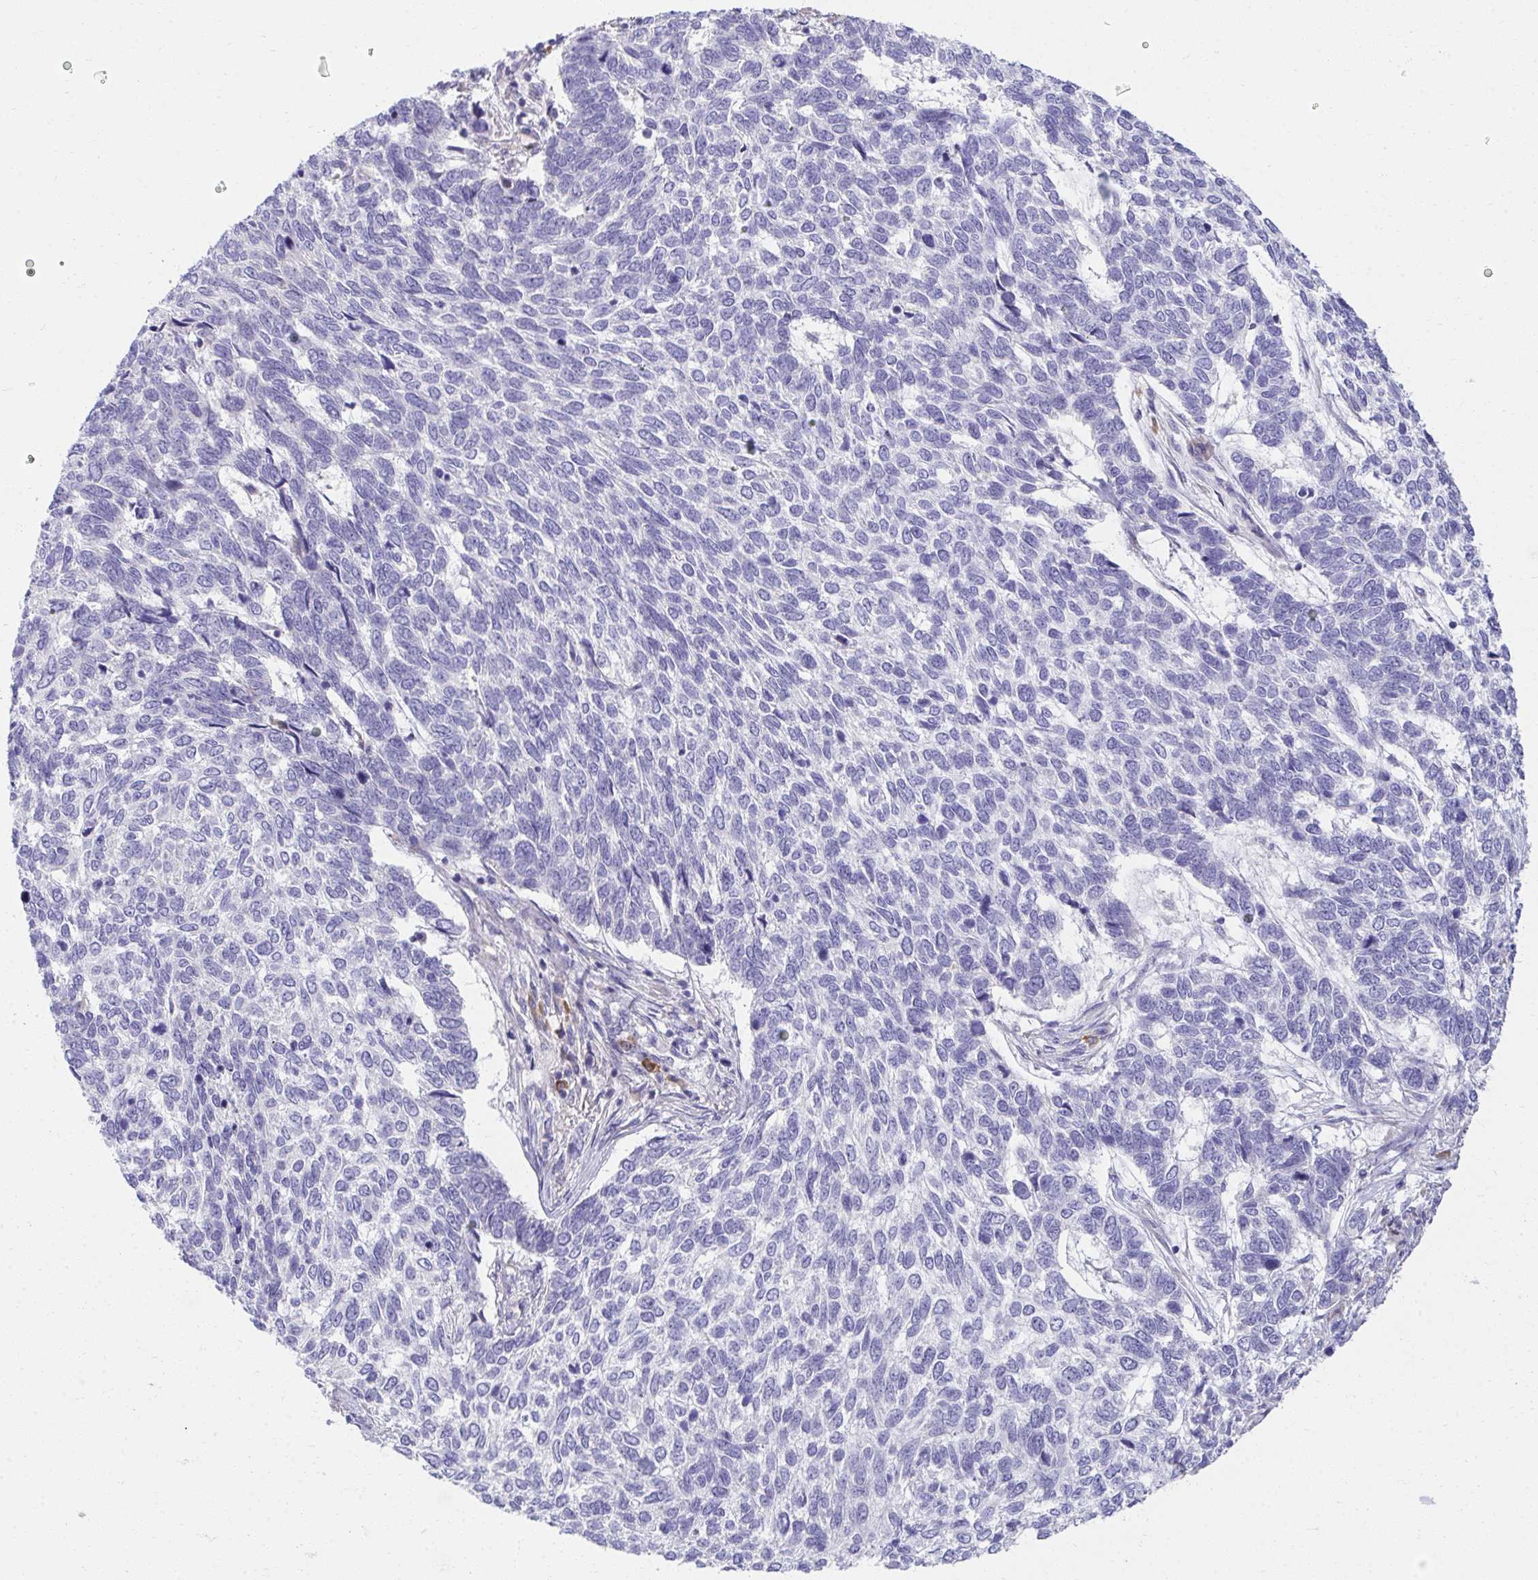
{"staining": {"intensity": "negative", "quantity": "none", "location": "none"}, "tissue": "skin cancer", "cell_type": "Tumor cells", "image_type": "cancer", "snomed": [{"axis": "morphology", "description": "Basal cell carcinoma"}, {"axis": "topography", "description": "Skin"}], "caption": "DAB (3,3'-diaminobenzidine) immunohistochemical staining of skin cancer (basal cell carcinoma) demonstrates no significant positivity in tumor cells.", "gene": "FASLG", "patient": {"sex": "female", "age": 65}}